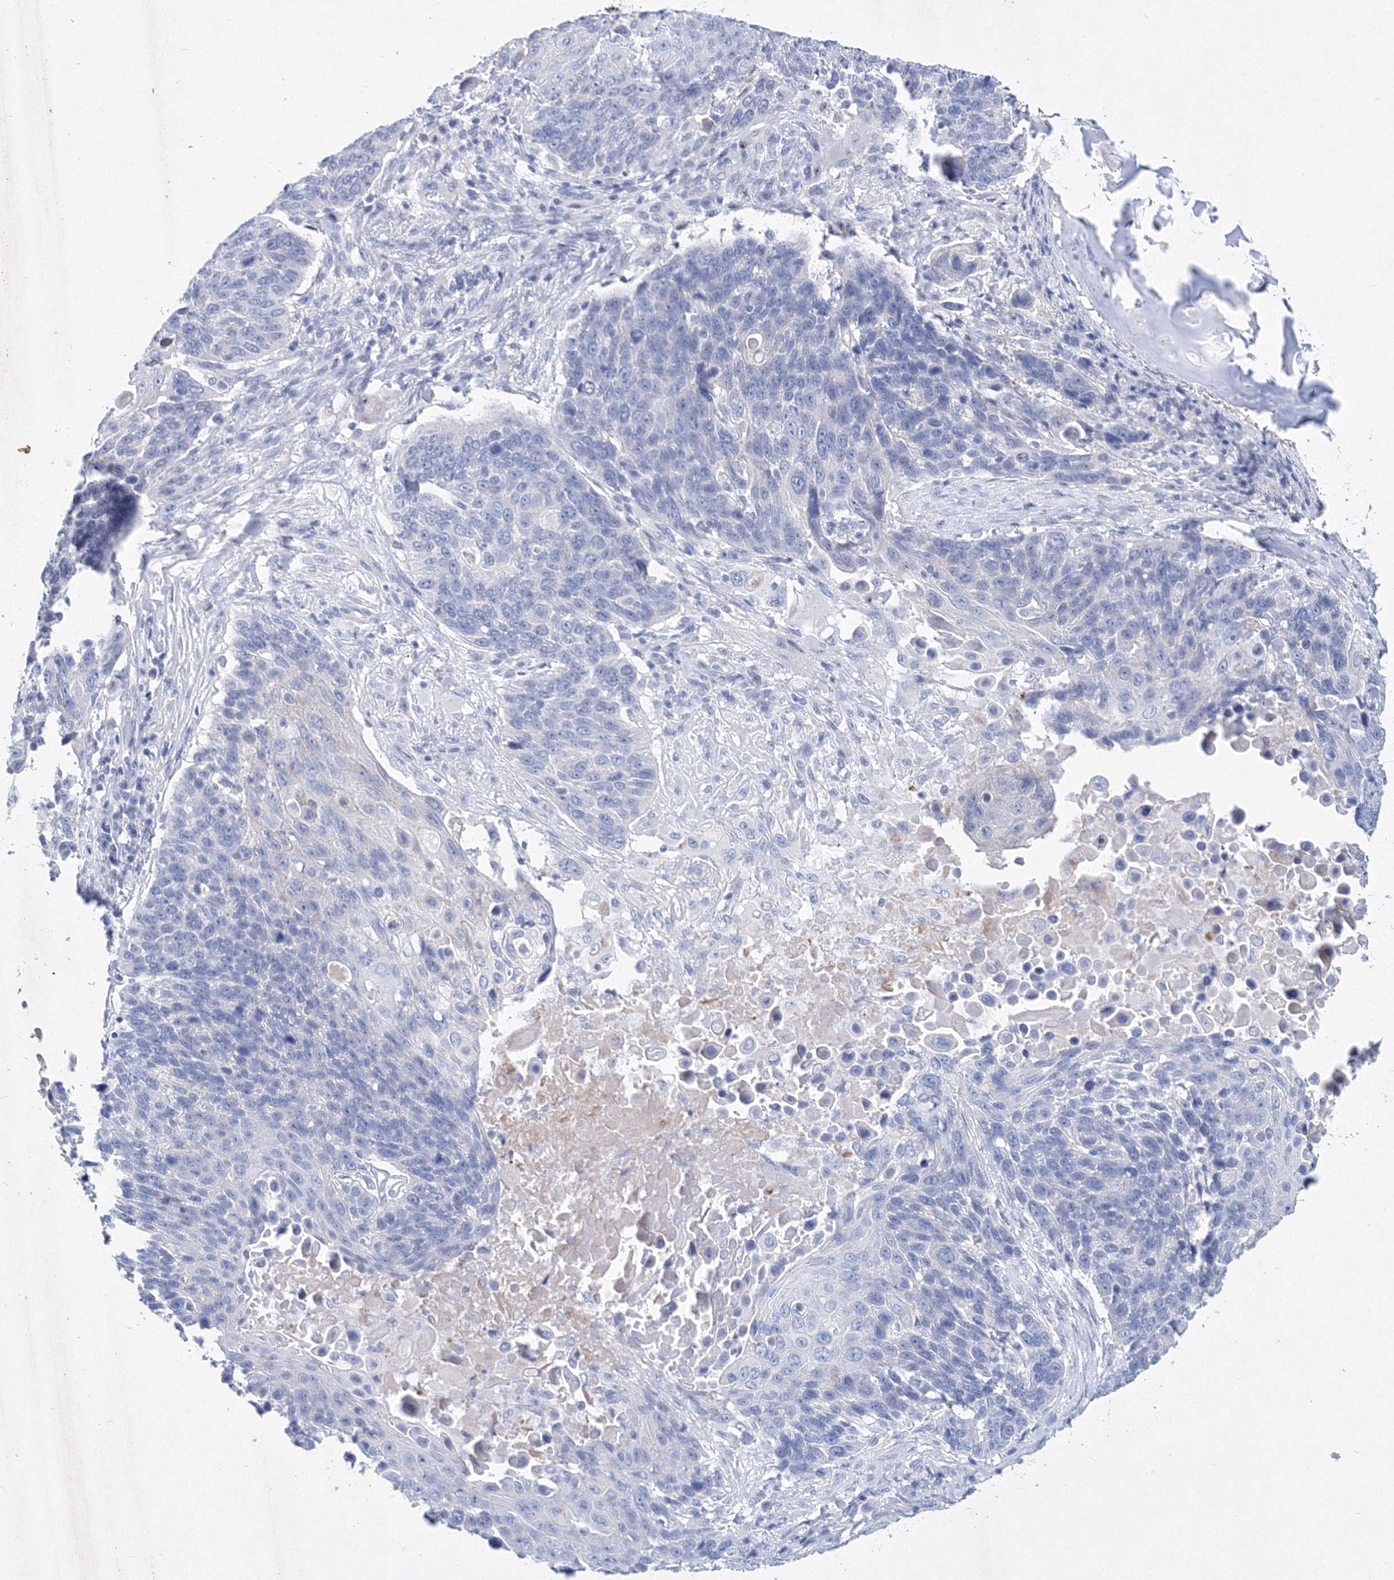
{"staining": {"intensity": "negative", "quantity": "none", "location": "none"}, "tissue": "lung cancer", "cell_type": "Tumor cells", "image_type": "cancer", "snomed": [{"axis": "morphology", "description": "Squamous cell carcinoma, NOS"}, {"axis": "topography", "description": "Lung"}], "caption": "DAB (3,3'-diaminobenzidine) immunohistochemical staining of lung cancer (squamous cell carcinoma) displays no significant positivity in tumor cells.", "gene": "GPN1", "patient": {"sex": "male", "age": 66}}